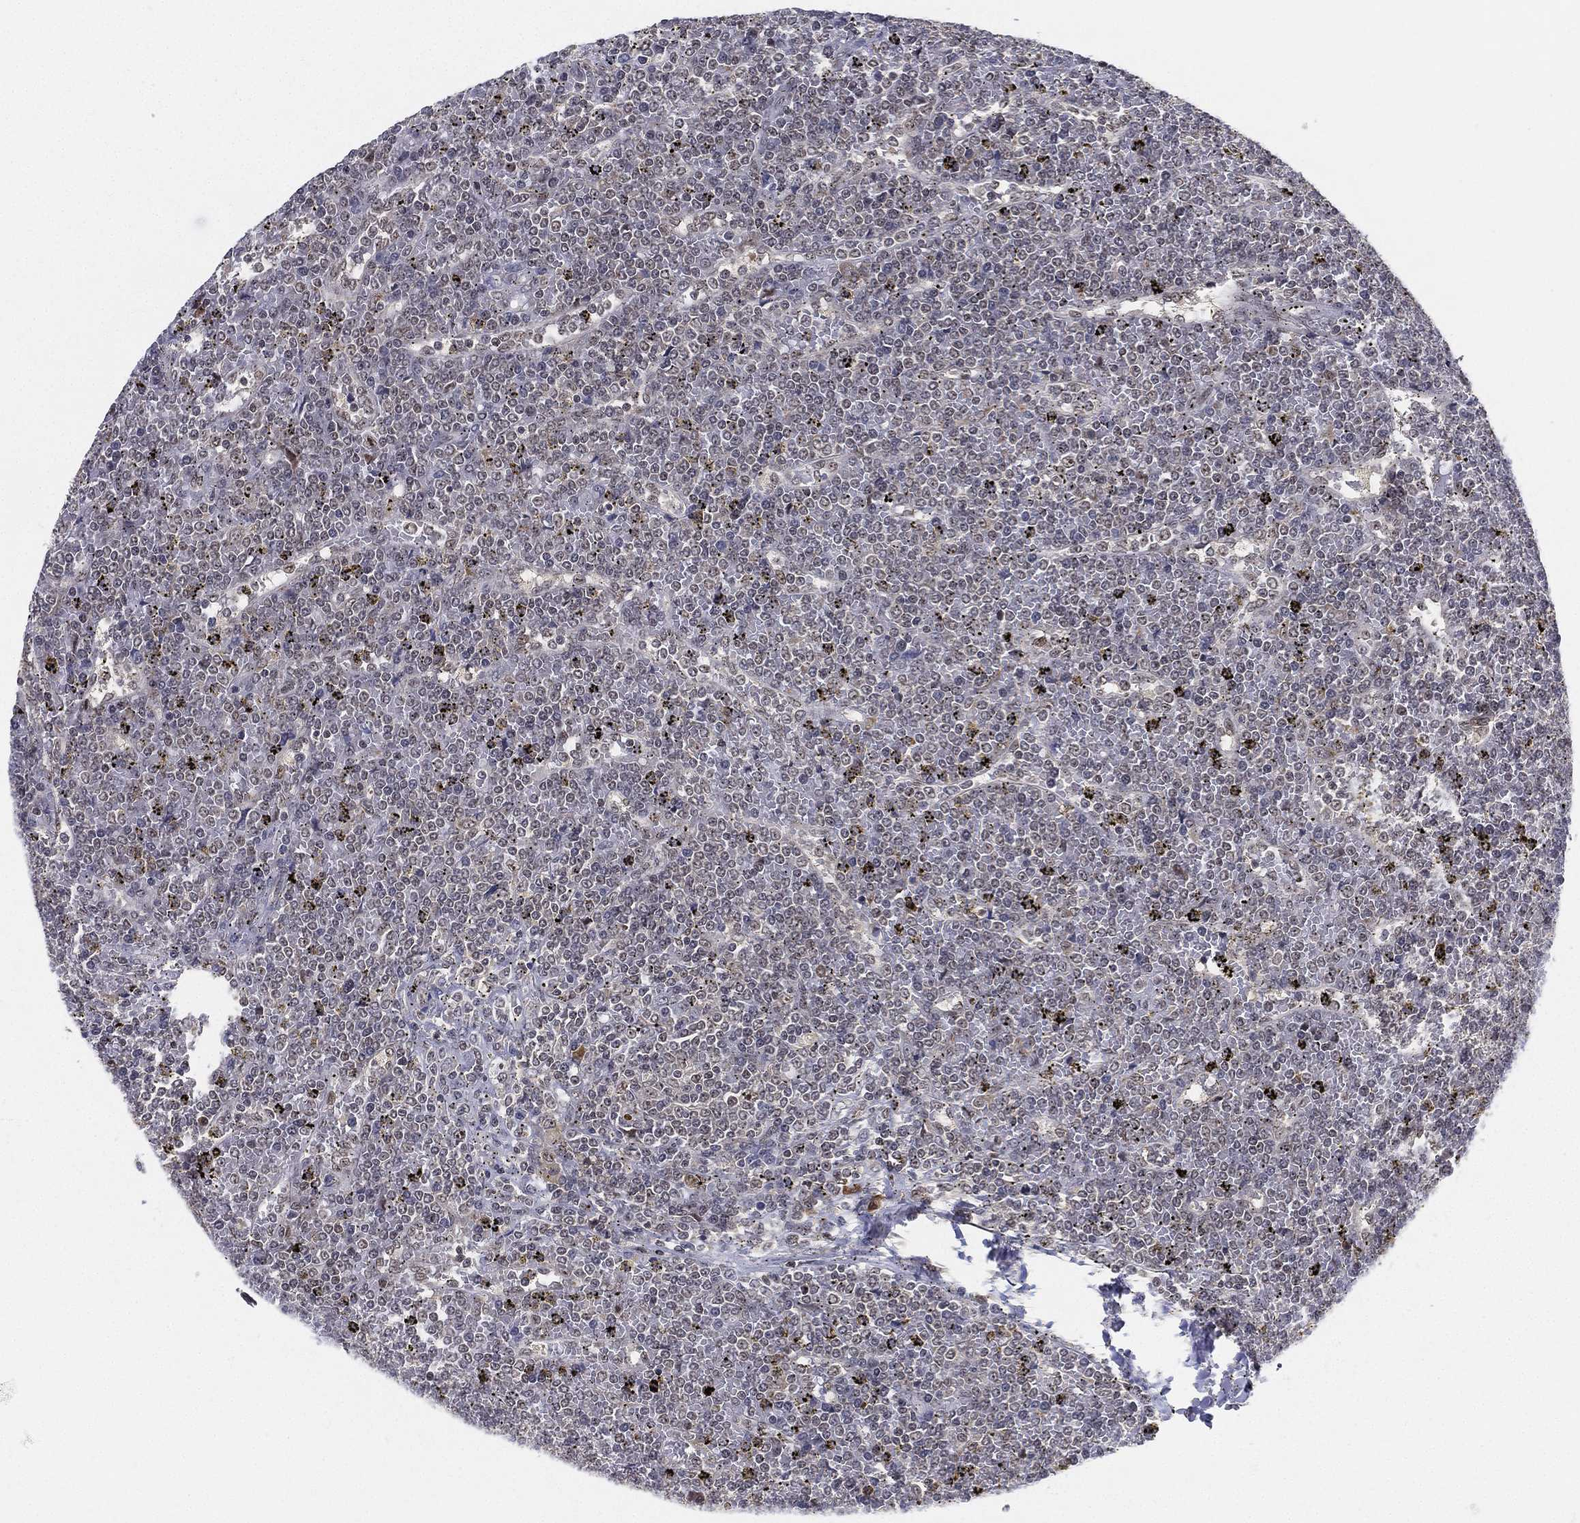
{"staining": {"intensity": "negative", "quantity": "none", "location": "none"}, "tissue": "lymphoma", "cell_type": "Tumor cells", "image_type": "cancer", "snomed": [{"axis": "morphology", "description": "Malignant lymphoma, non-Hodgkin's type, Low grade"}, {"axis": "topography", "description": "Spleen"}], "caption": "Immunohistochemistry (IHC) image of human lymphoma stained for a protein (brown), which reveals no positivity in tumor cells.", "gene": "PPP1R16B", "patient": {"sex": "female", "age": 19}}